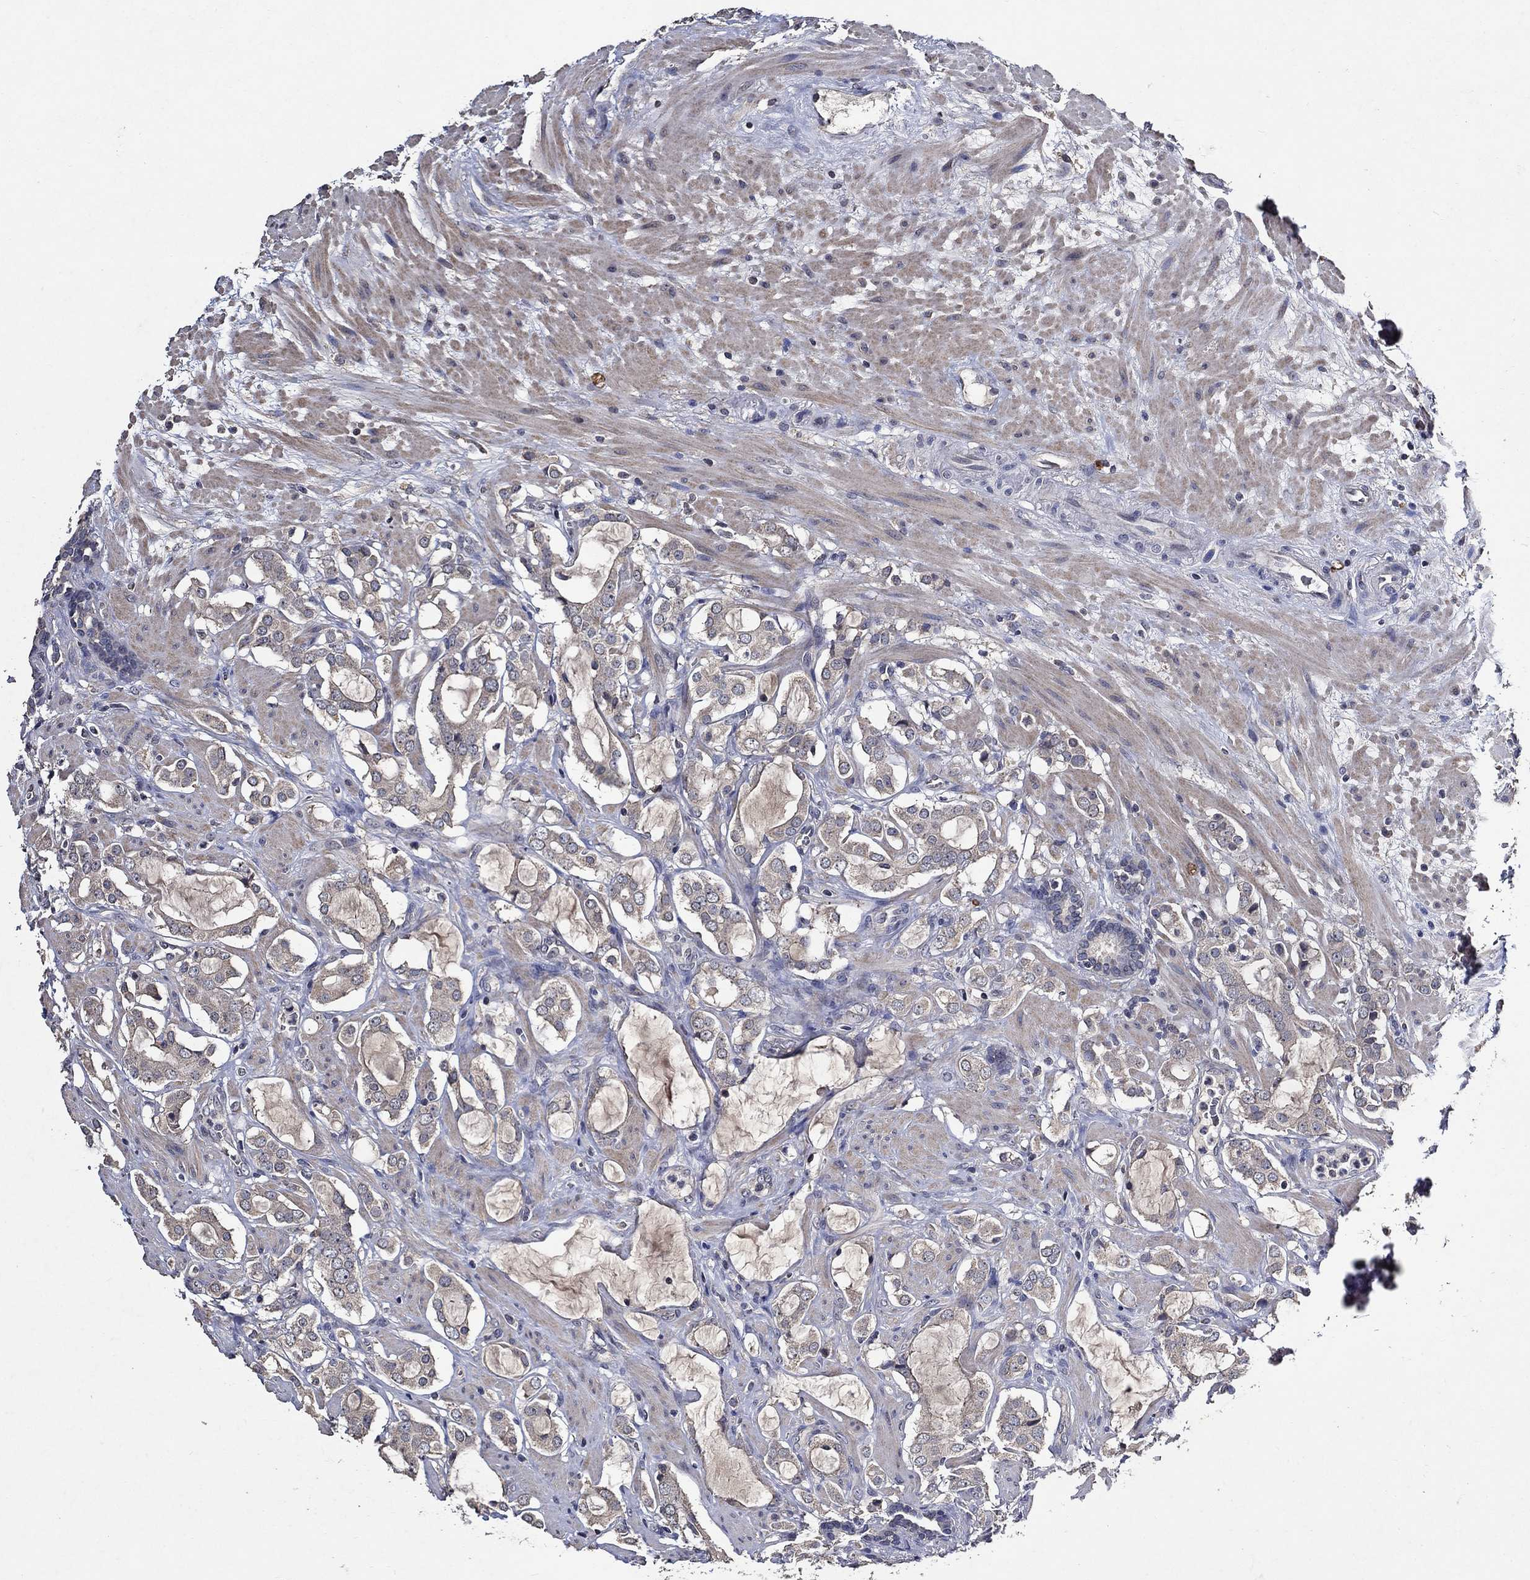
{"staining": {"intensity": "weak", "quantity": ">75%", "location": "cytoplasmic/membranous"}, "tissue": "prostate cancer", "cell_type": "Tumor cells", "image_type": "cancer", "snomed": [{"axis": "morphology", "description": "Adenocarcinoma, NOS"}, {"axis": "topography", "description": "Prostate"}], "caption": "Human prostate cancer stained with a protein marker demonstrates weak staining in tumor cells.", "gene": "HAP1", "patient": {"sex": "male", "age": 66}}